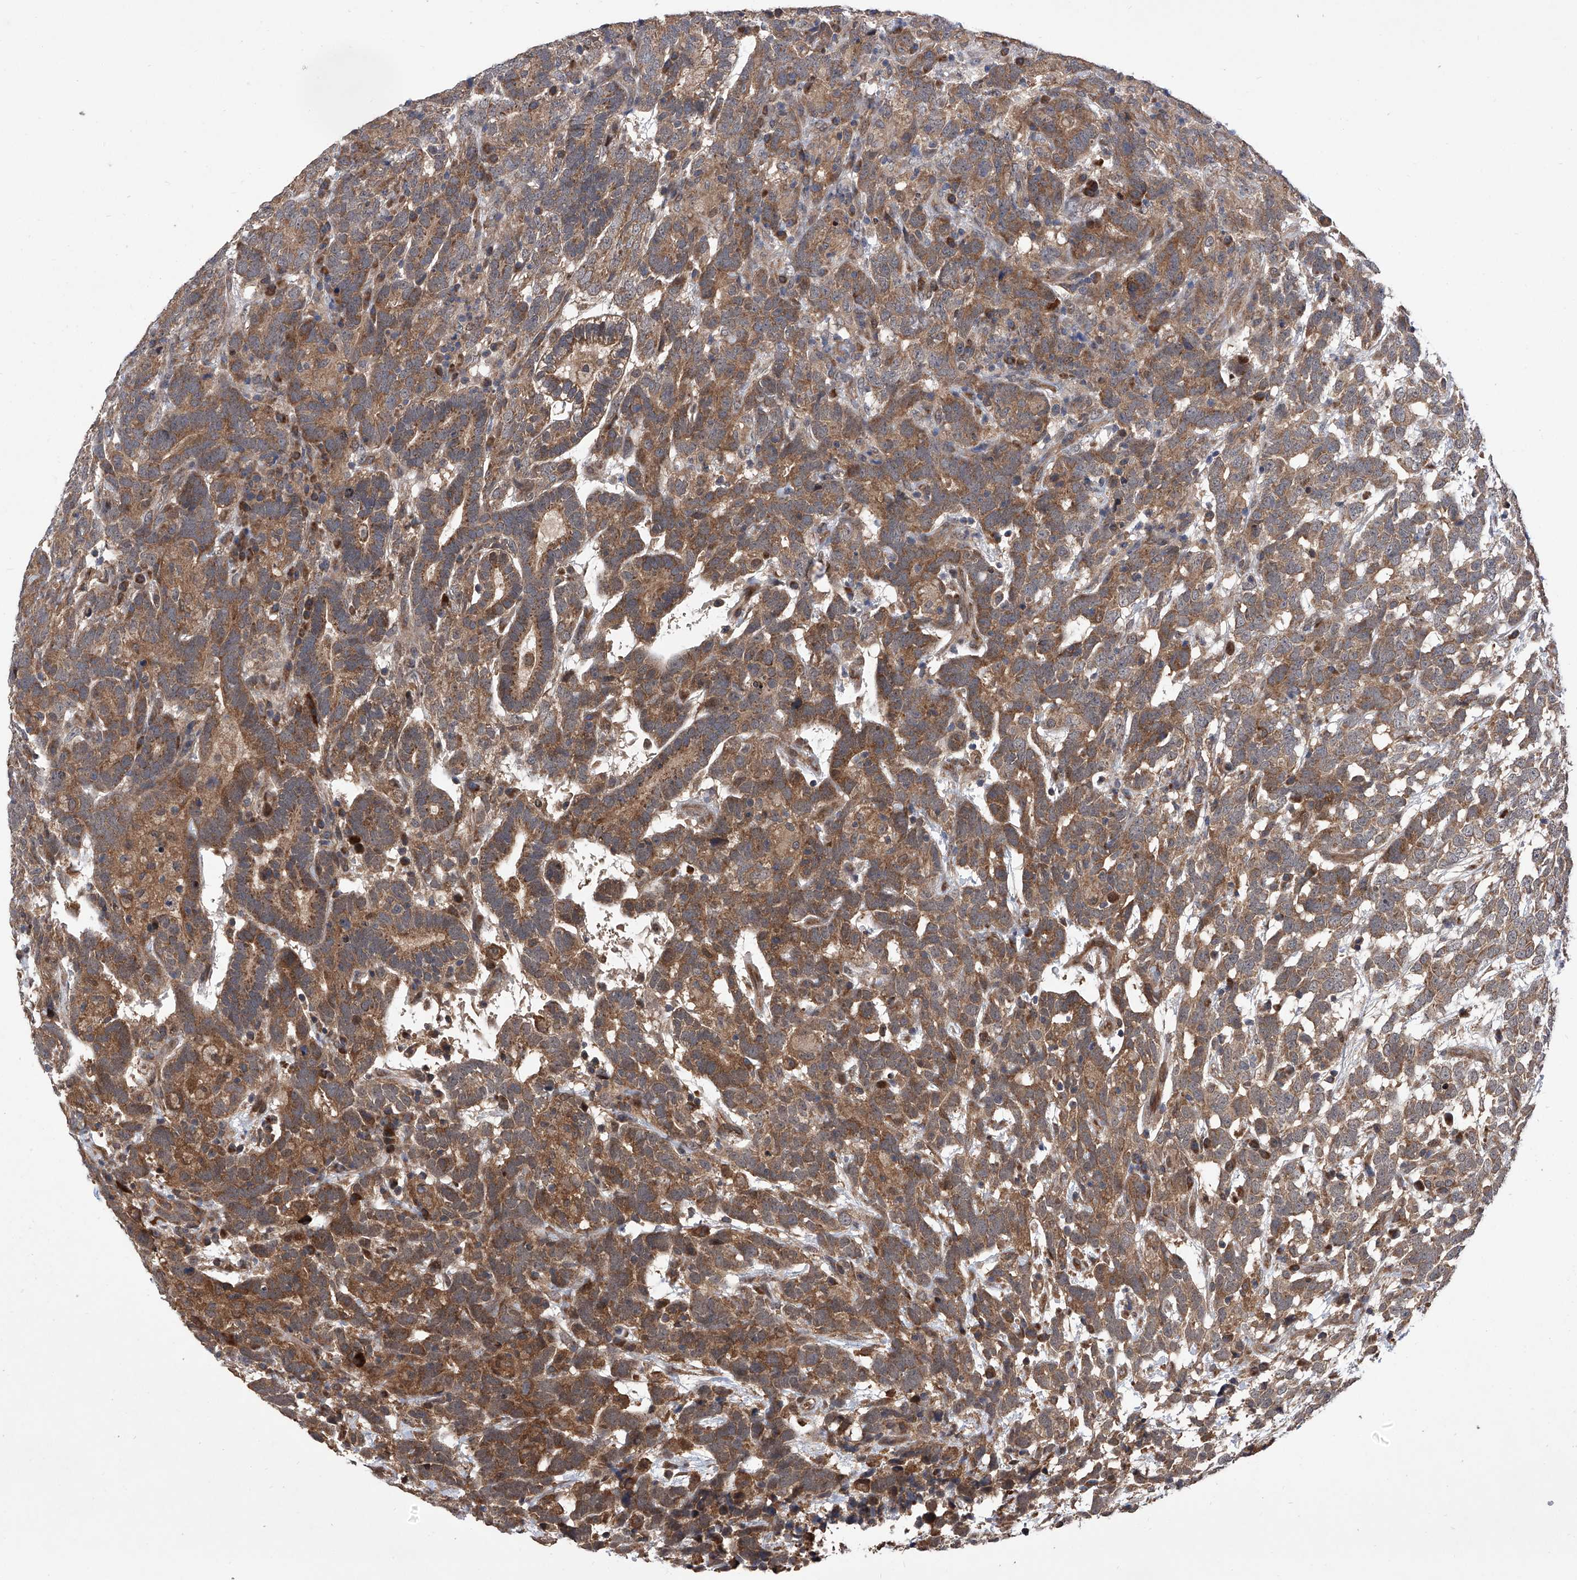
{"staining": {"intensity": "moderate", "quantity": ">75%", "location": "cytoplasmic/membranous"}, "tissue": "testis cancer", "cell_type": "Tumor cells", "image_type": "cancer", "snomed": [{"axis": "morphology", "description": "Carcinoma, Embryonal, NOS"}, {"axis": "topography", "description": "Testis"}], "caption": "An image of testis cancer stained for a protein displays moderate cytoplasmic/membranous brown staining in tumor cells. The protein of interest is stained brown, and the nuclei are stained in blue (DAB IHC with brightfield microscopy, high magnification).", "gene": "USP45", "patient": {"sex": "male", "age": 26}}